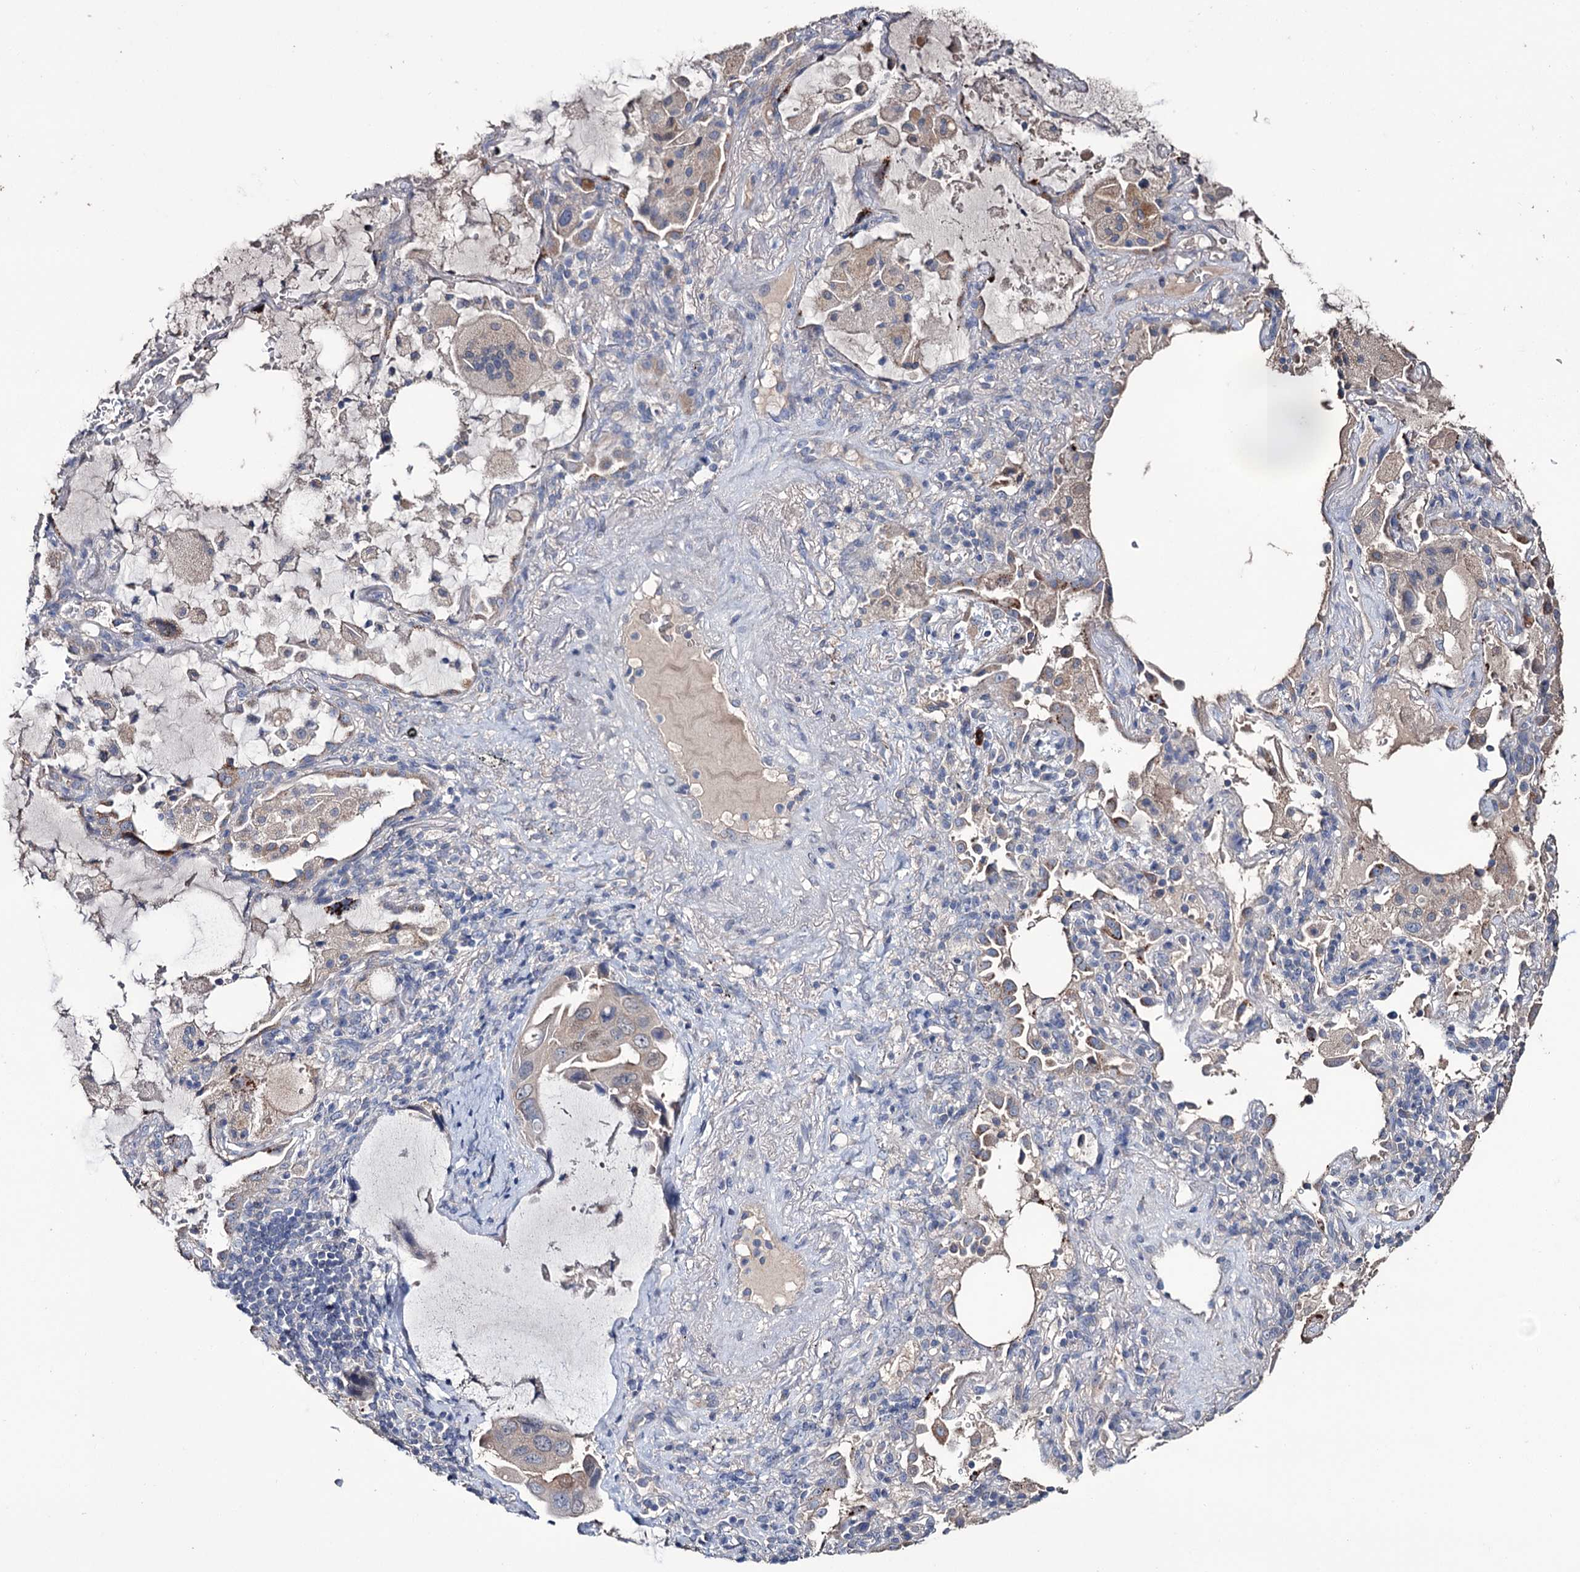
{"staining": {"intensity": "negative", "quantity": "none", "location": "none"}, "tissue": "lung cancer", "cell_type": "Tumor cells", "image_type": "cancer", "snomed": [{"axis": "morphology", "description": "Squamous cell carcinoma, NOS"}, {"axis": "topography", "description": "Lung"}], "caption": "Tumor cells show no significant staining in lung cancer.", "gene": "EPB41L5", "patient": {"sex": "female", "age": 73}}